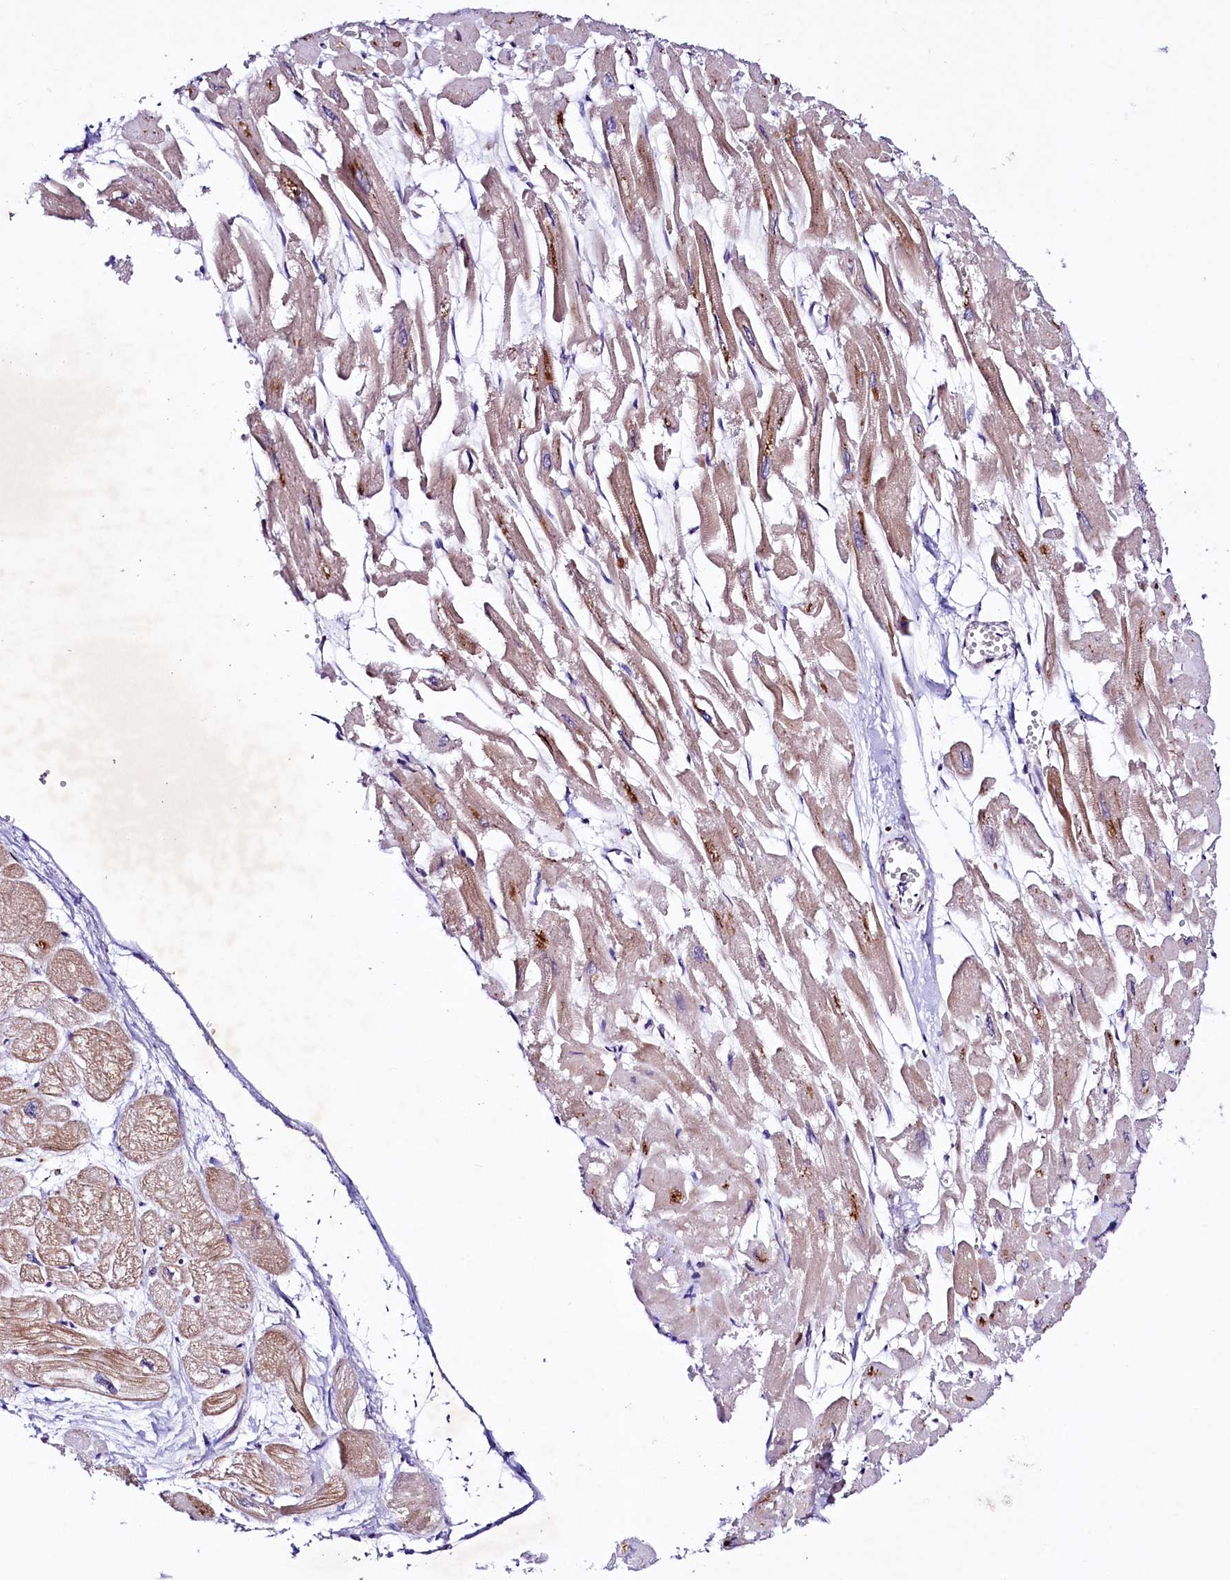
{"staining": {"intensity": "moderate", "quantity": "25%-75%", "location": "cytoplasmic/membranous"}, "tissue": "heart muscle", "cell_type": "Cardiomyocytes", "image_type": "normal", "snomed": [{"axis": "morphology", "description": "Normal tissue, NOS"}, {"axis": "topography", "description": "Heart"}], "caption": "Moderate cytoplasmic/membranous staining is seen in about 25%-75% of cardiomyocytes in benign heart muscle.", "gene": "LEUTX", "patient": {"sex": "male", "age": 54}}